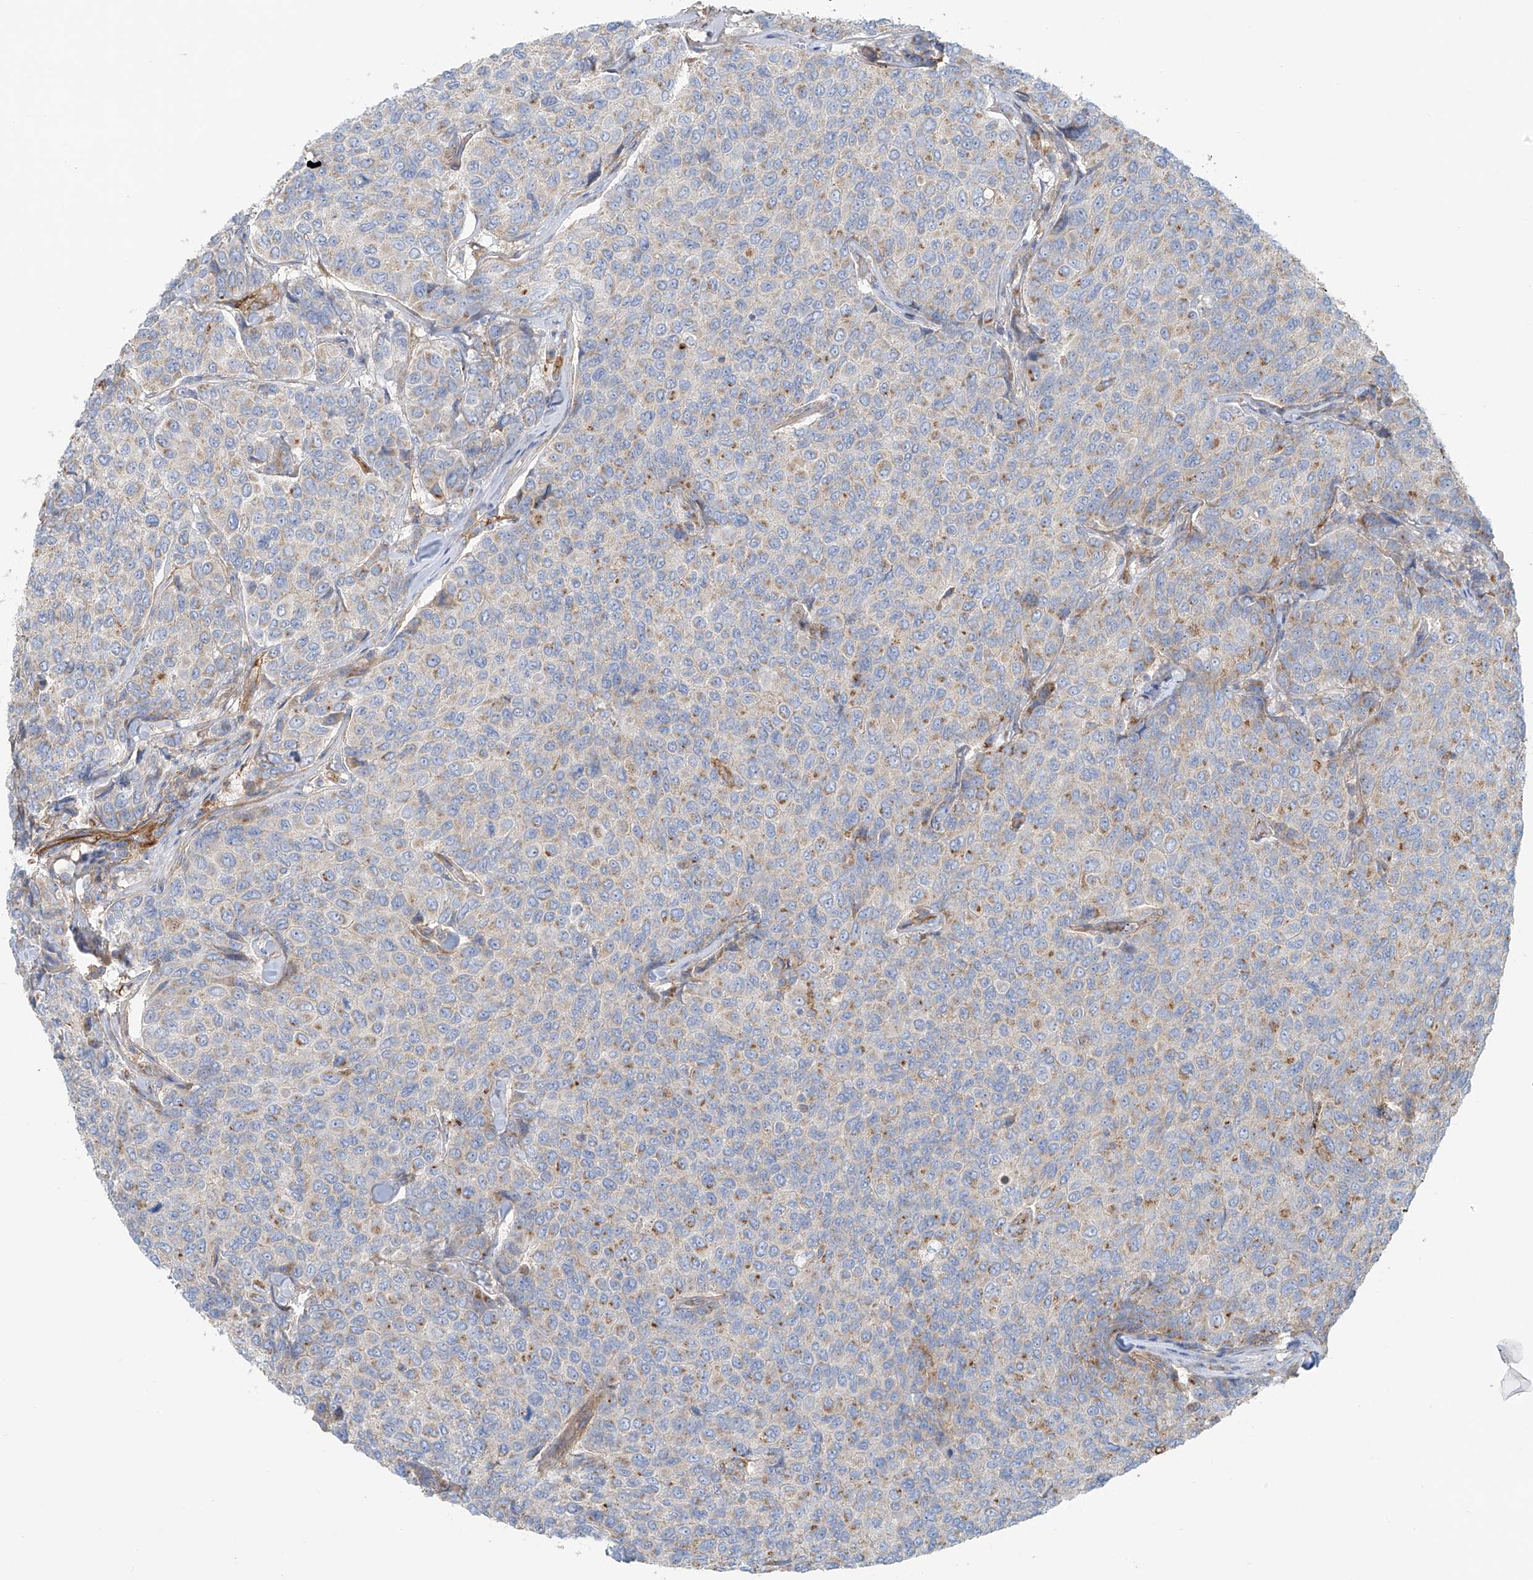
{"staining": {"intensity": "moderate", "quantity": "<25%", "location": "cytoplasmic/membranous"}, "tissue": "breast cancer", "cell_type": "Tumor cells", "image_type": "cancer", "snomed": [{"axis": "morphology", "description": "Duct carcinoma"}, {"axis": "topography", "description": "Breast"}], "caption": "Immunohistochemical staining of intraductal carcinoma (breast) exhibits moderate cytoplasmic/membranous protein staining in approximately <25% of tumor cells.", "gene": "VAMP5", "patient": {"sex": "female", "age": 55}}